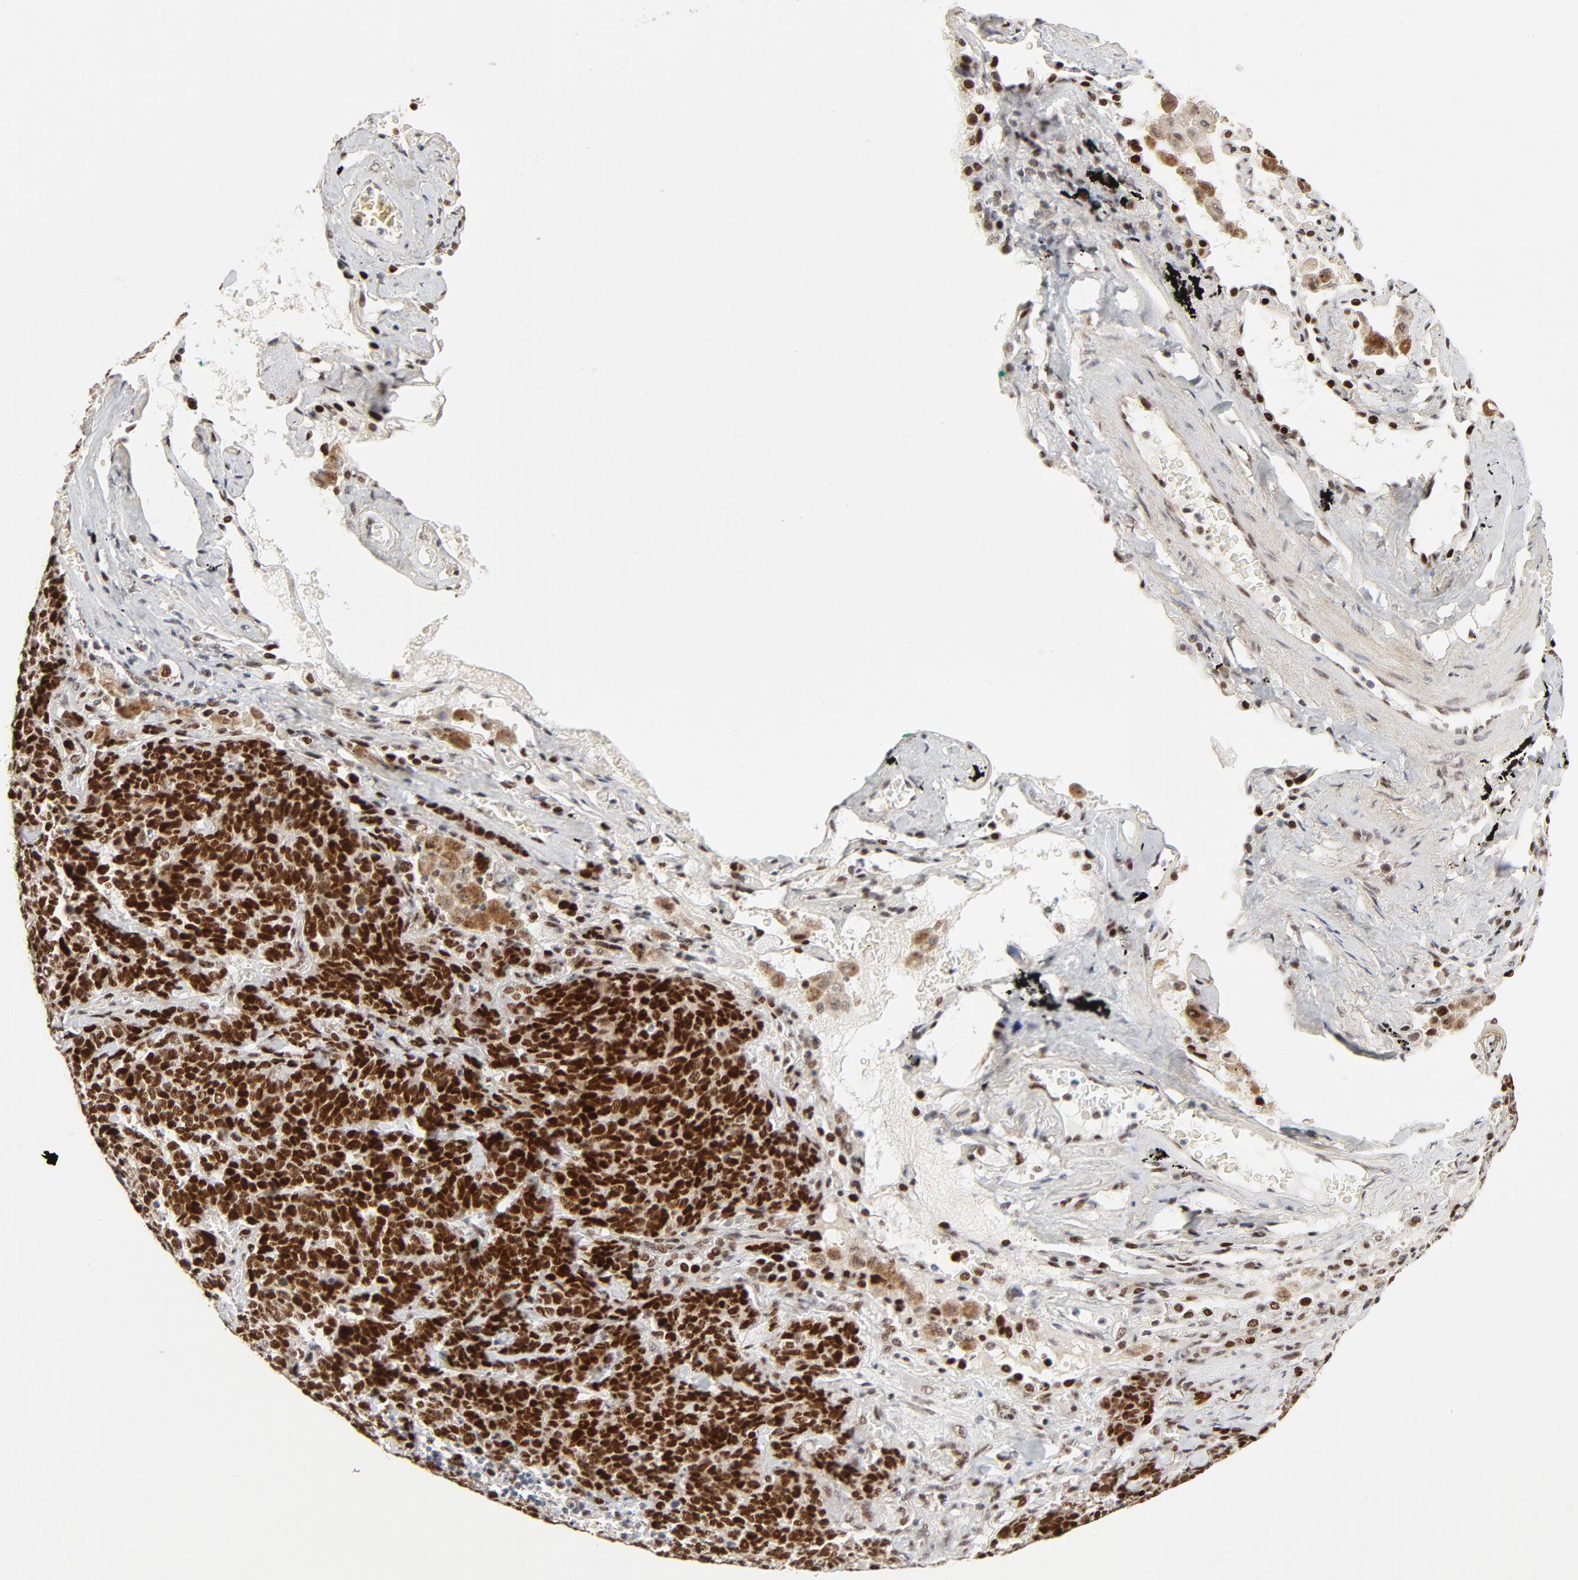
{"staining": {"intensity": "strong", "quantity": ">75%", "location": "nuclear"}, "tissue": "lung cancer", "cell_type": "Tumor cells", "image_type": "cancer", "snomed": [{"axis": "morphology", "description": "Neoplasm, malignant, NOS"}, {"axis": "topography", "description": "Lung"}], "caption": "A high amount of strong nuclear positivity is present in about >75% of tumor cells in lung neoplasm (malignant) tissue. (Stains: DAB in brown, nuclei in blue, Microscopy: brightfield microscopy at high magnification).", "gene": "GTF2I", "patient": {"sex": "female", "age": 58}}